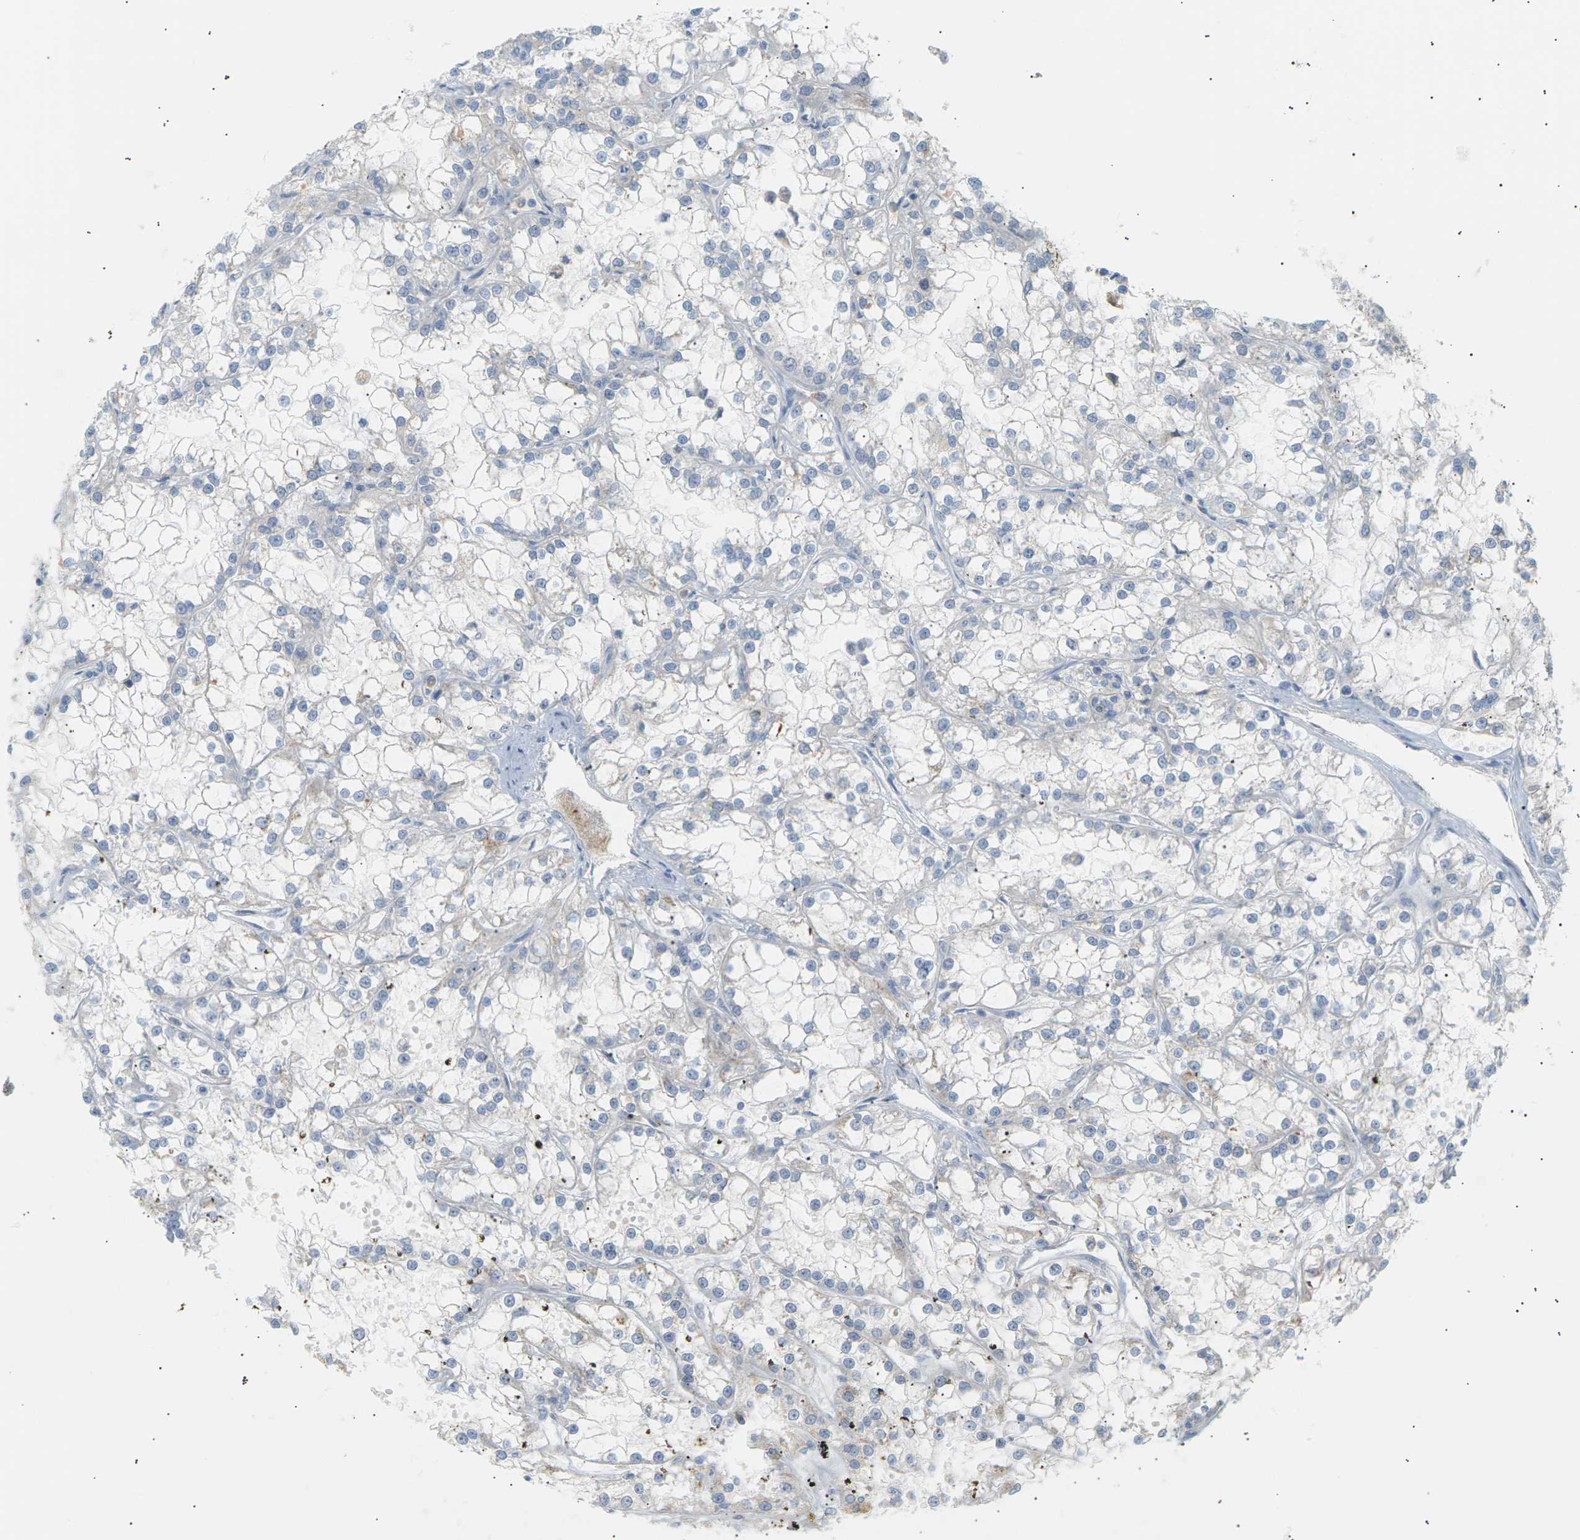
{"staining": {"intensity": "negative", "quantity": "none", "location": "none"}, "tissue": "renal cancer", "cell_type": "Tumor cells", "image_type": "cancer", "snomed": [{"axis": "morphology", "description": "Adenocarcinoma, NOS"}, {"axis": "topography", "description": "Kidney"}], "caption": "High power microscopy photomicrograph of an IHC photomicrograph of renal cancer (adenocarcinoma), revealing no significant positivity in tumor cells.", "gene": "CLU", "patient": {"sex": "female", "age": 52}}